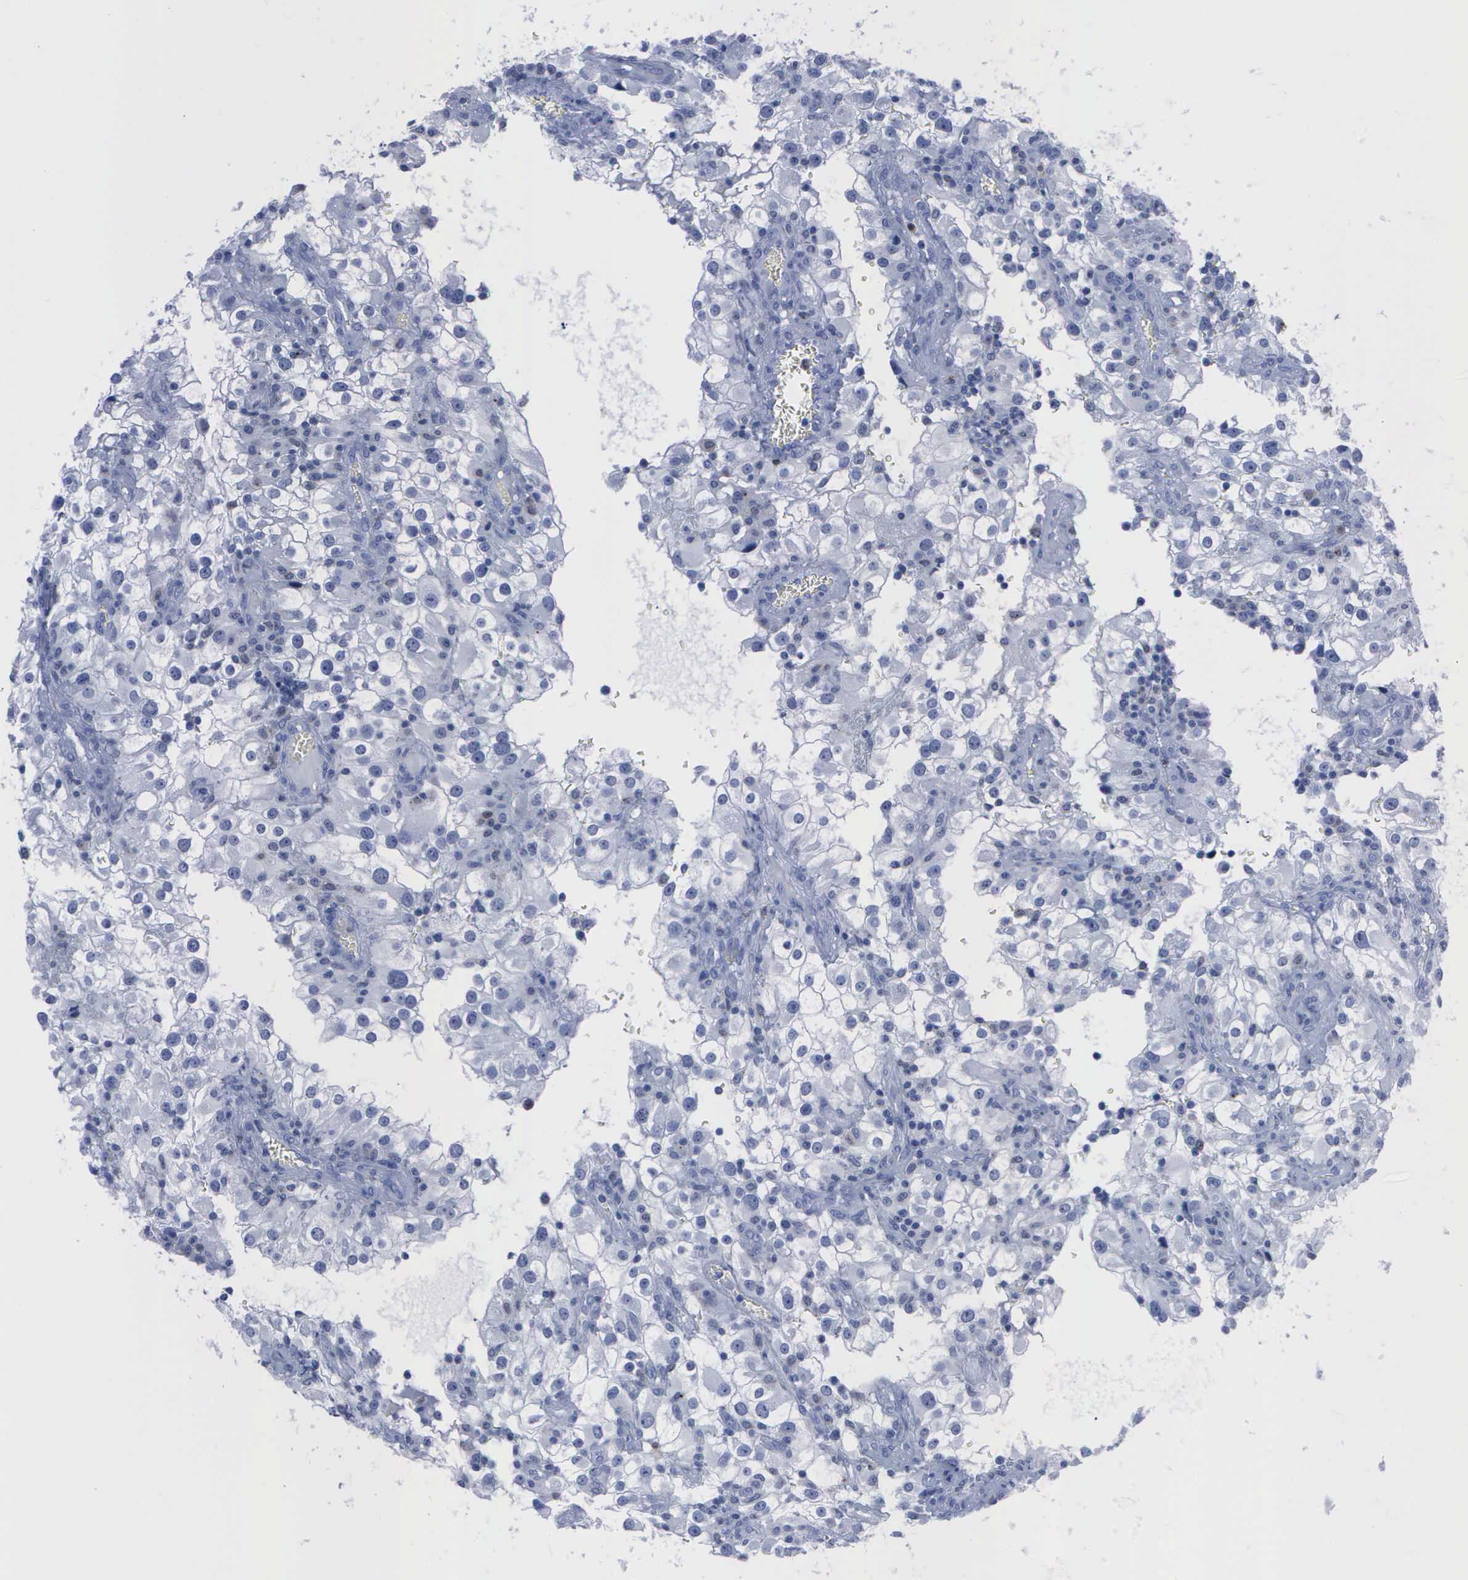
{"staining": {"intensity": "negative", "quantity": "none", "location": "none"}, "tissue": "renal cancer", "cell_type": "Tumor cells", "image_type": "cancer", "snomed": [{"axis": "morphology", "description": "Adenocarcinoma, NOS"}, {"axis": "topography", "description": "Kidney"}], "caption": "An image of renal cancer stained for a protein shows no brown staining in tumor cells.", "gene": "CSTA", "patient": {"sex": "female", "age": 52}}